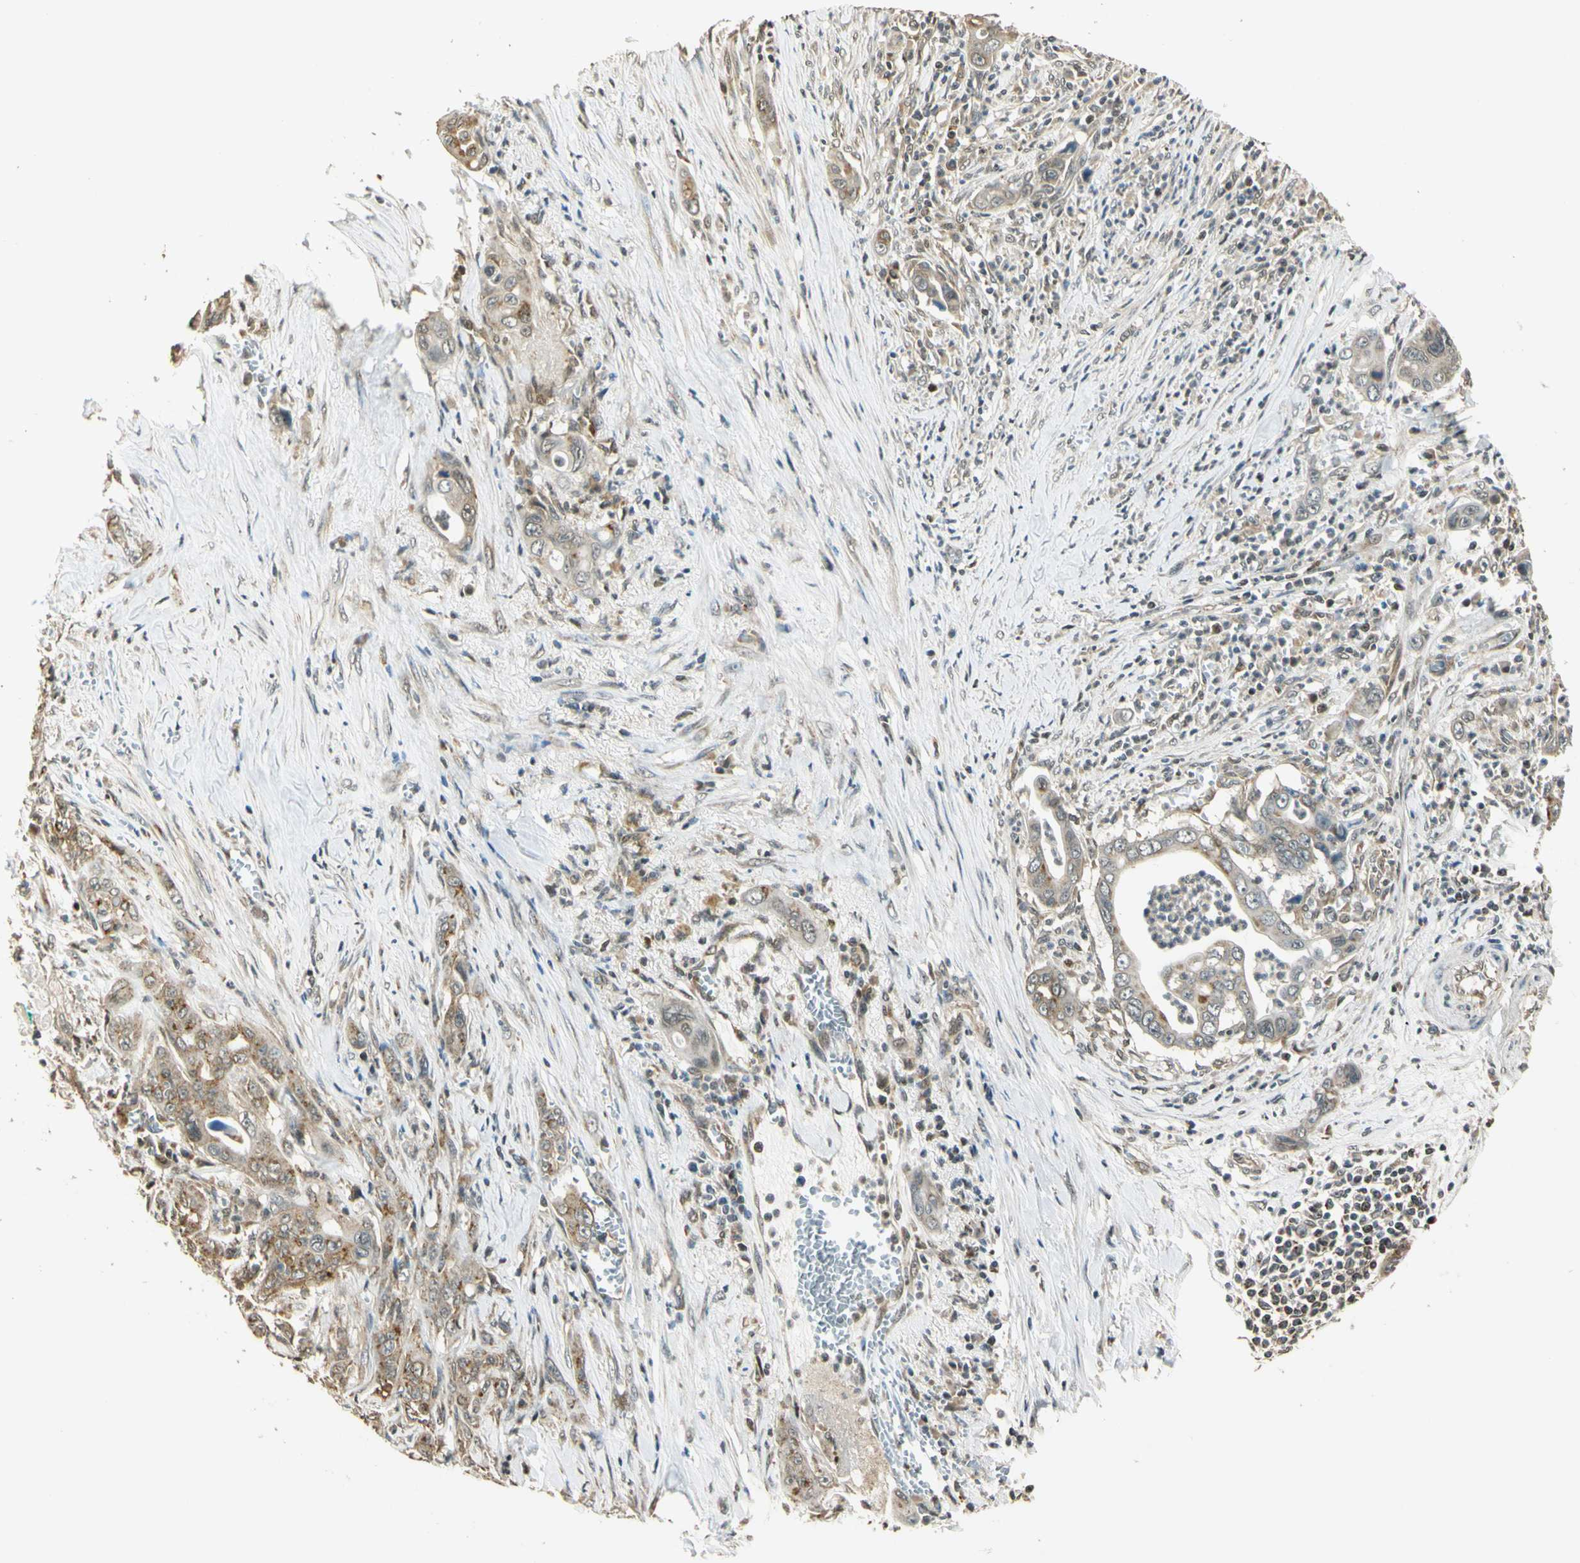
{"staining": {"intensity": "moderate", "quantity": "<25%", "location": "cytoplasmic/membranous"}, "tissue": "pancreatic cancer", "cell_type": "Tumor cells", "image_type": "cancer", "snomed": [{"axis": "morphology", "description": "Adenocarcinoma, NOS"}, {"axis": "topography", "description": "Pancreas"}], "caption": "A photomicrograph of human pancreatic cancer stained for a protein demonstrates moderate cytoplasmic/membranous brown staining in tumor cells. (Brightfield microscopy of DAB IHC at high magnification).", "gene": "LAMTOR1", "patient": {"sex": "male", "age": 59}}